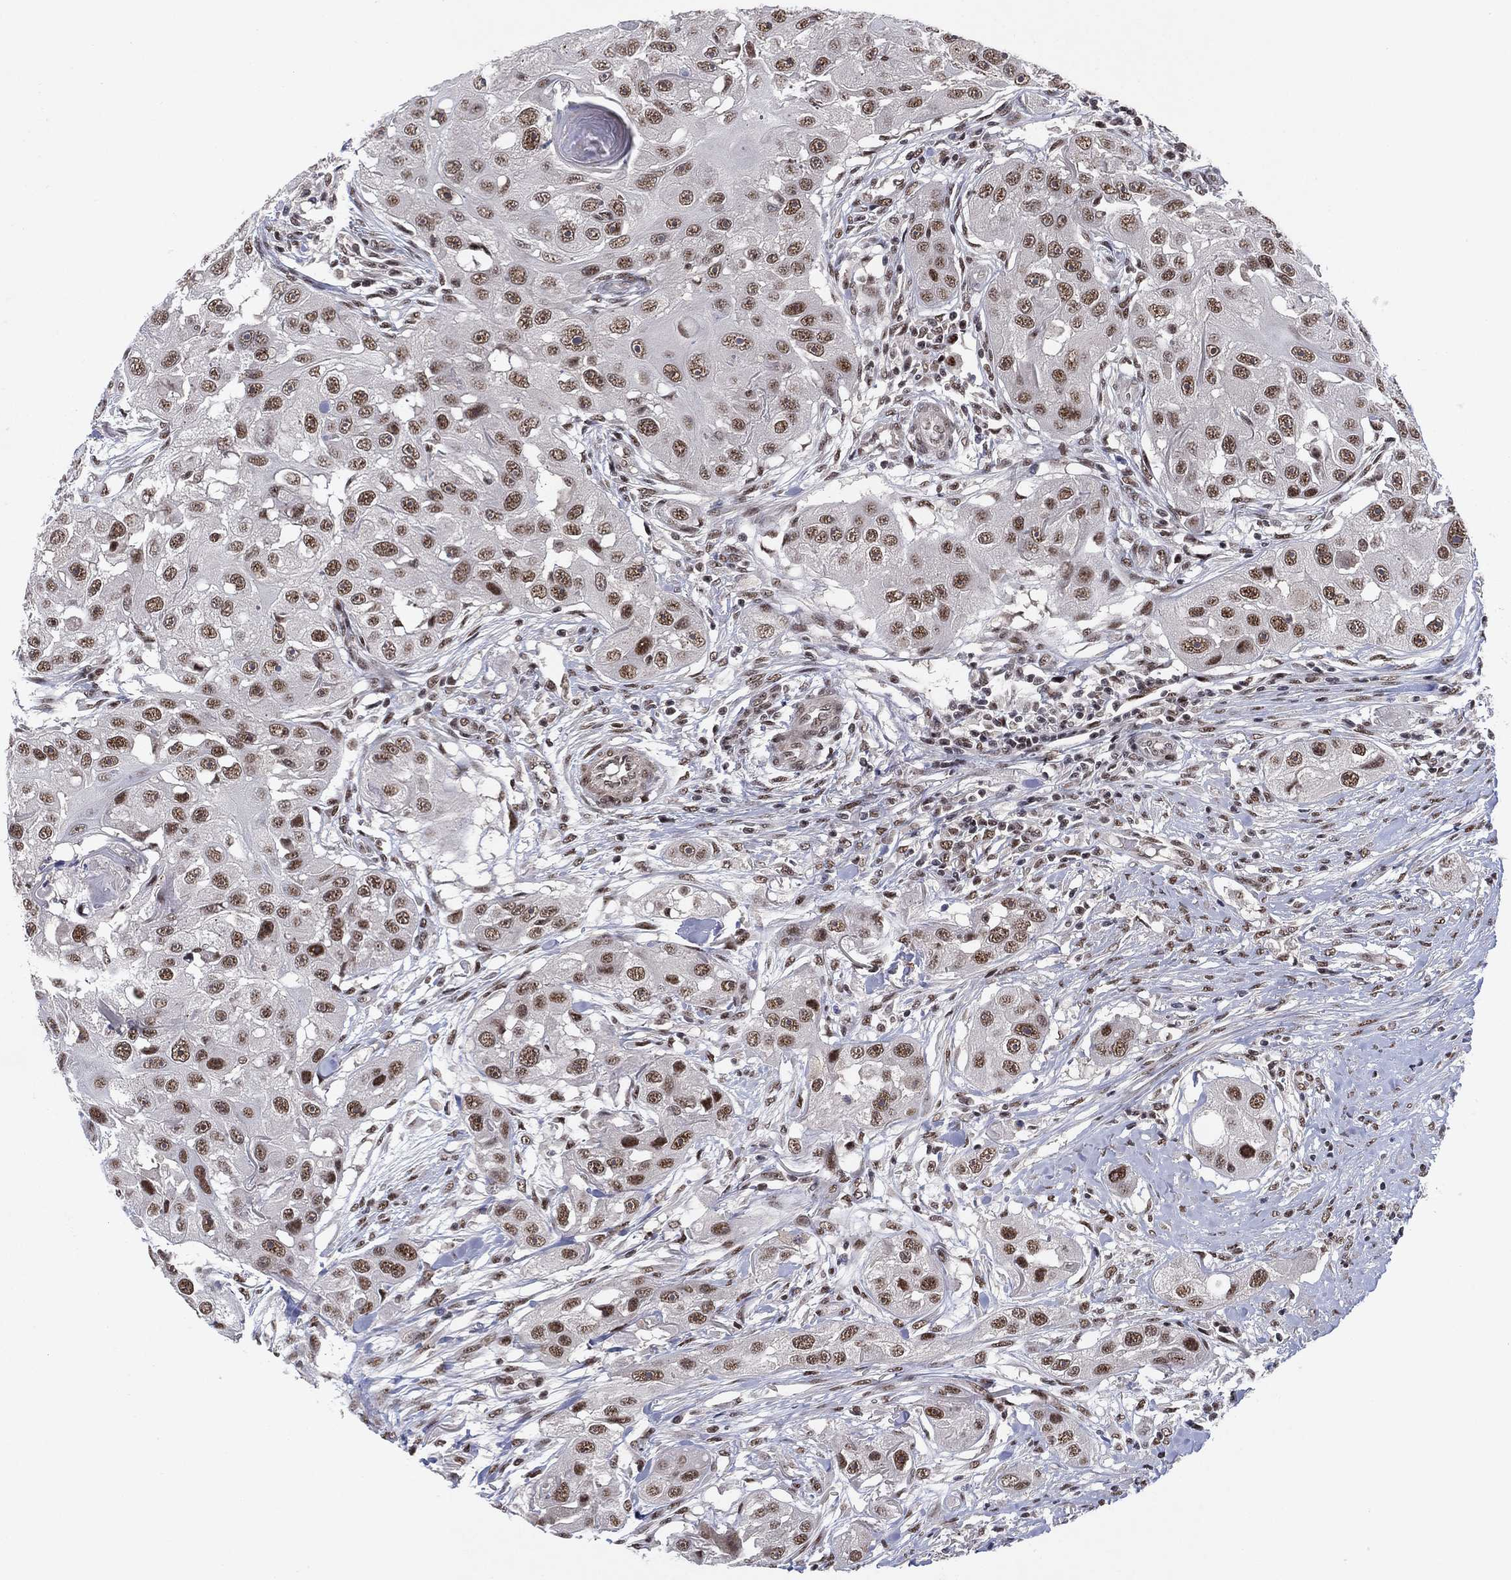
{"staining": {"intensity": "moderate", "quantity": ">75%", "location": "nuclear"}, "tissue": "head and neck cancer", "cell_type": "Tumor cells", "image_type": "cancer", "snomed": [{"axis": "morphology", "description": "Squamous cell carcinoma, NOS"}, {"axis": "topography", "description": "Head-Neck"}], "caption": "Immunohistochemistry (IHC) (DAB (3,3'-diaminobenzidine)) staining of head and neck cancer (squamous cell carcinoma) exhibits moderate nuclear protein positivity in about >75% of tumor cells.", "gene": "DGCR8", "patient": {"sex": "male", "age": 51}}